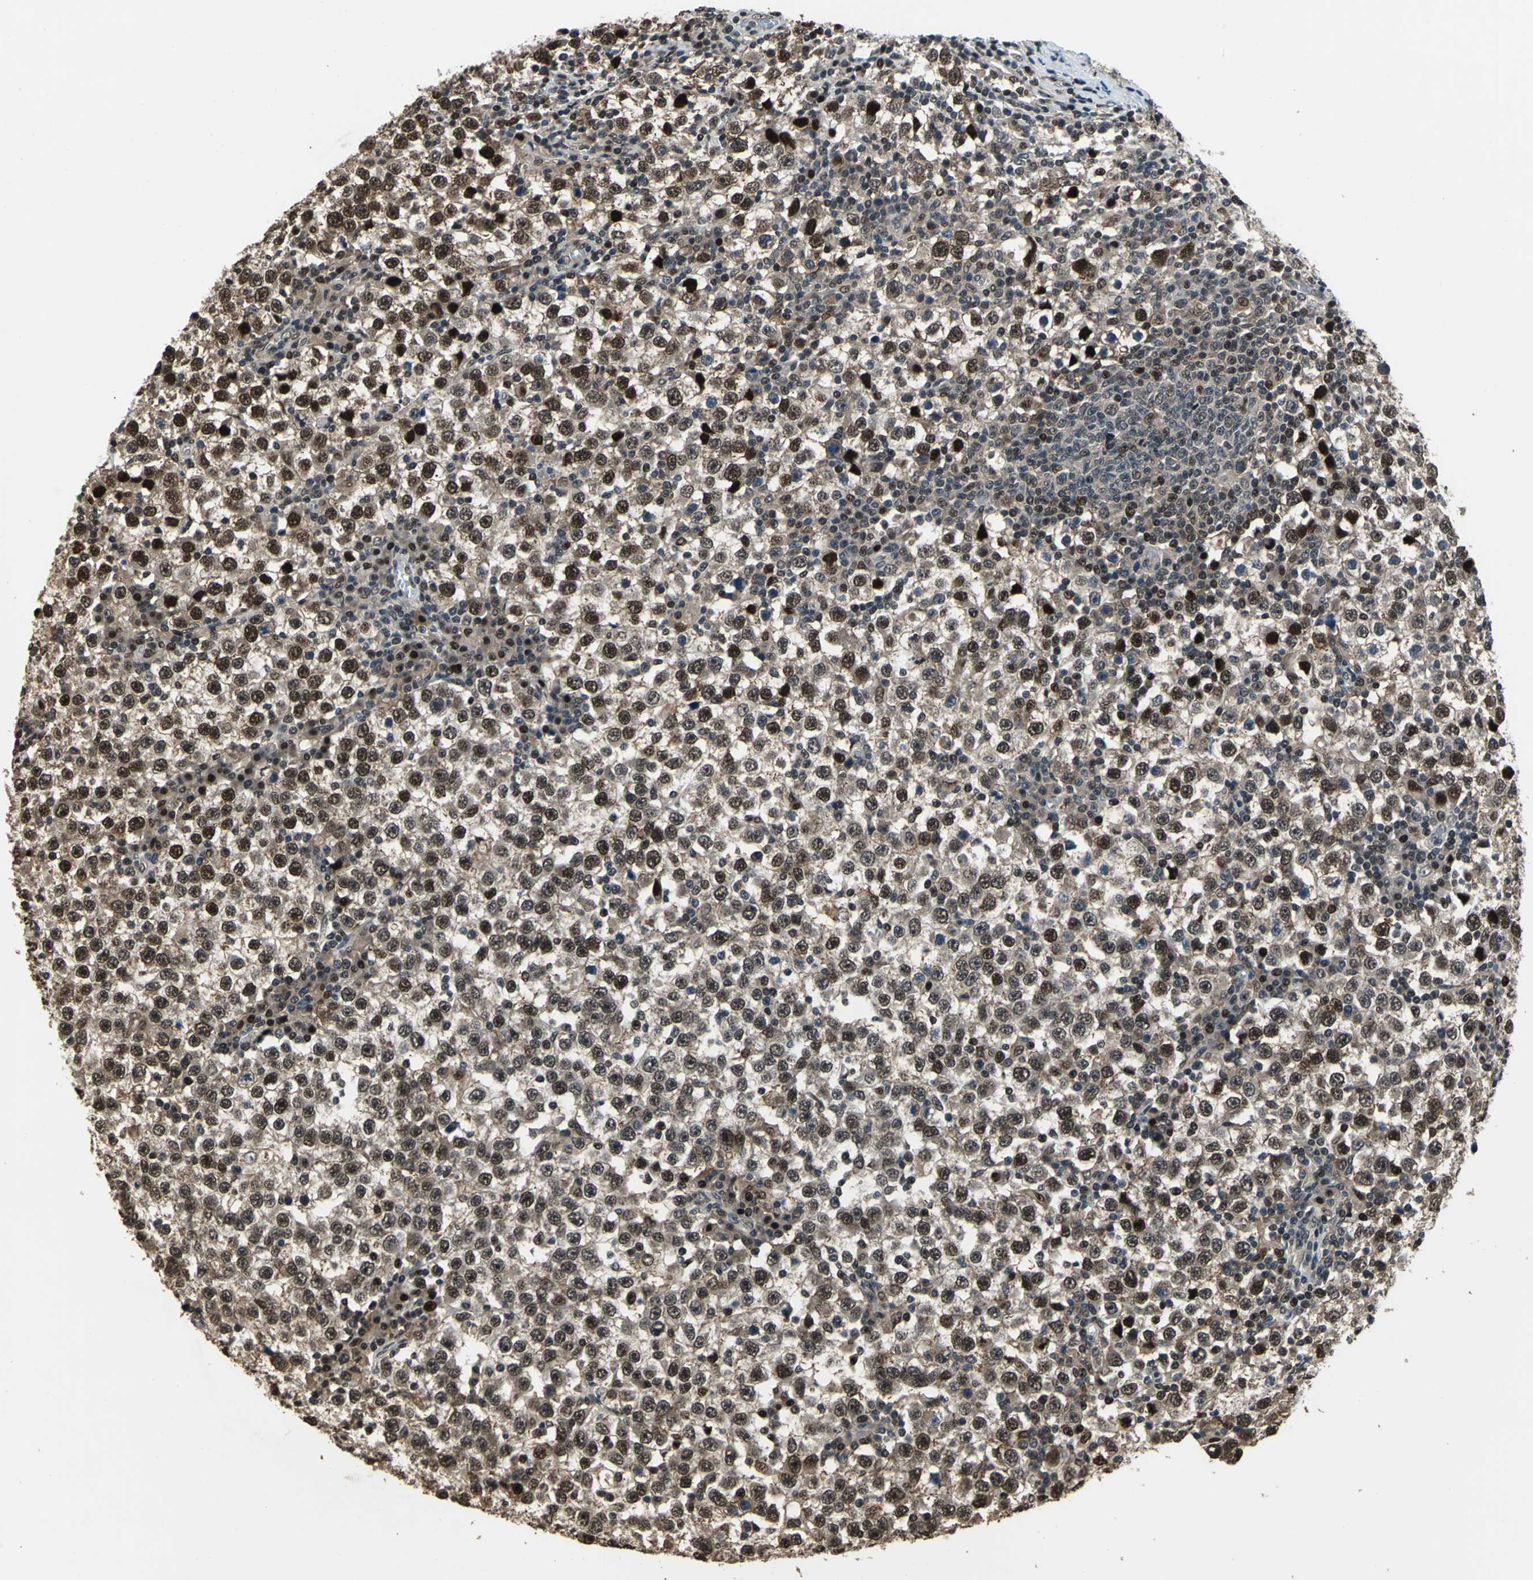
{"staining": {"intensity": "moderate", "quantity": ">75%", "location": "nuclear"}, "tissue": "testis cancer", "cell_type": "Tumor cells", "image_type": "cancer", "snomed": [{"axis": "morphology", "description": "Seminoma, NOS"}, {"axis": "topography", "description": "Testis"}], "caption": "Immunohistochemical staining of human testis seminoma shows moderate nuclear protein staining in approximately >75% of tumor cells.", "gene": "MIS18BP1", "patient": {"sex": "male", "age": 65}}